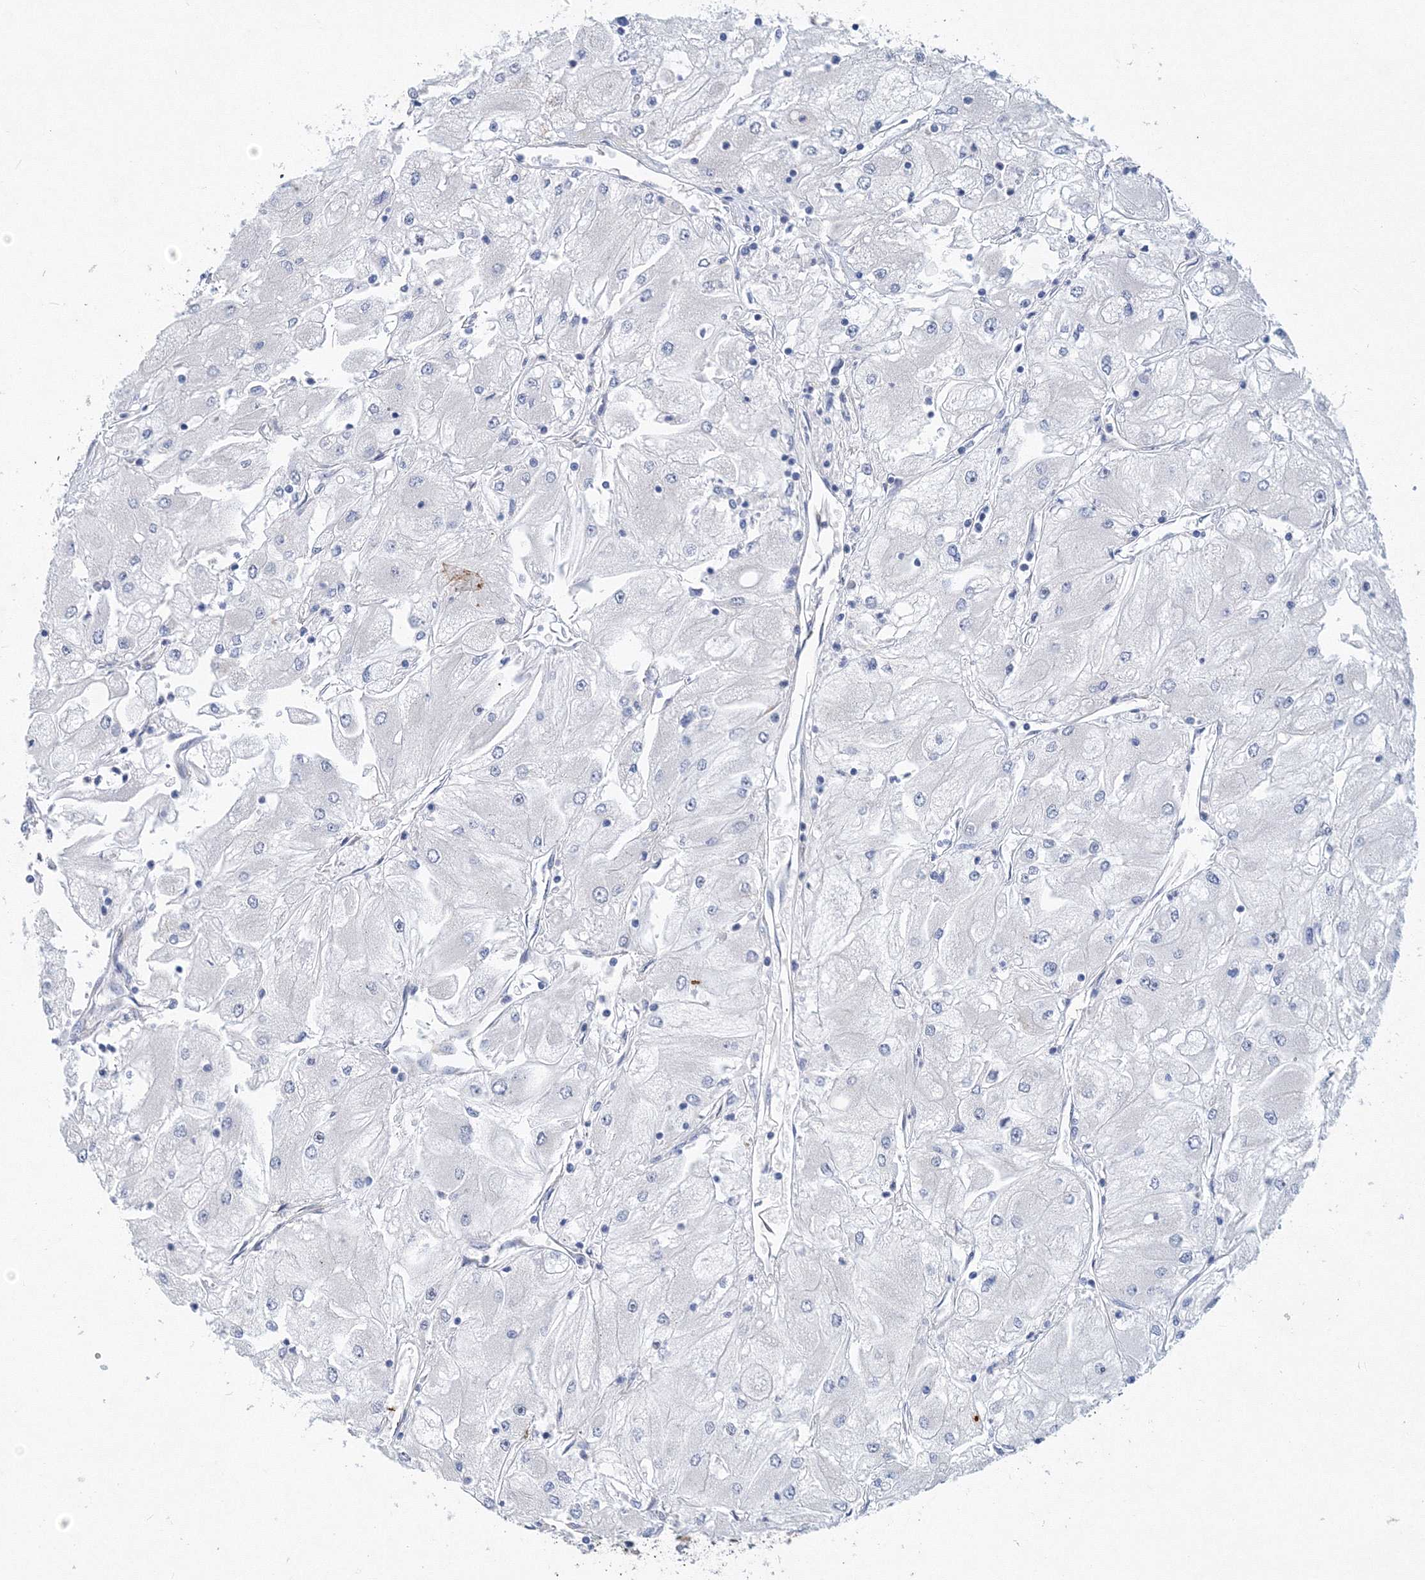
{"staining": {"intensity": "negative", "quantity": "none", "location": "none"}, "tissue": "renal cancer", "cell_type": "Tumor cells", "image_type": "cancer", "snomed": [{"axis": "morphology", "description": "Adenocarcinoma, NOS"}, {"axis": "topography", "description": "Kidney"}], "caption": "Immunohistochemical staining of human renal adenocarcinoma shows no significant positivity in tumor cells.", "gene": "TANC1", "patient": {"sex": "male", "age": 80}}